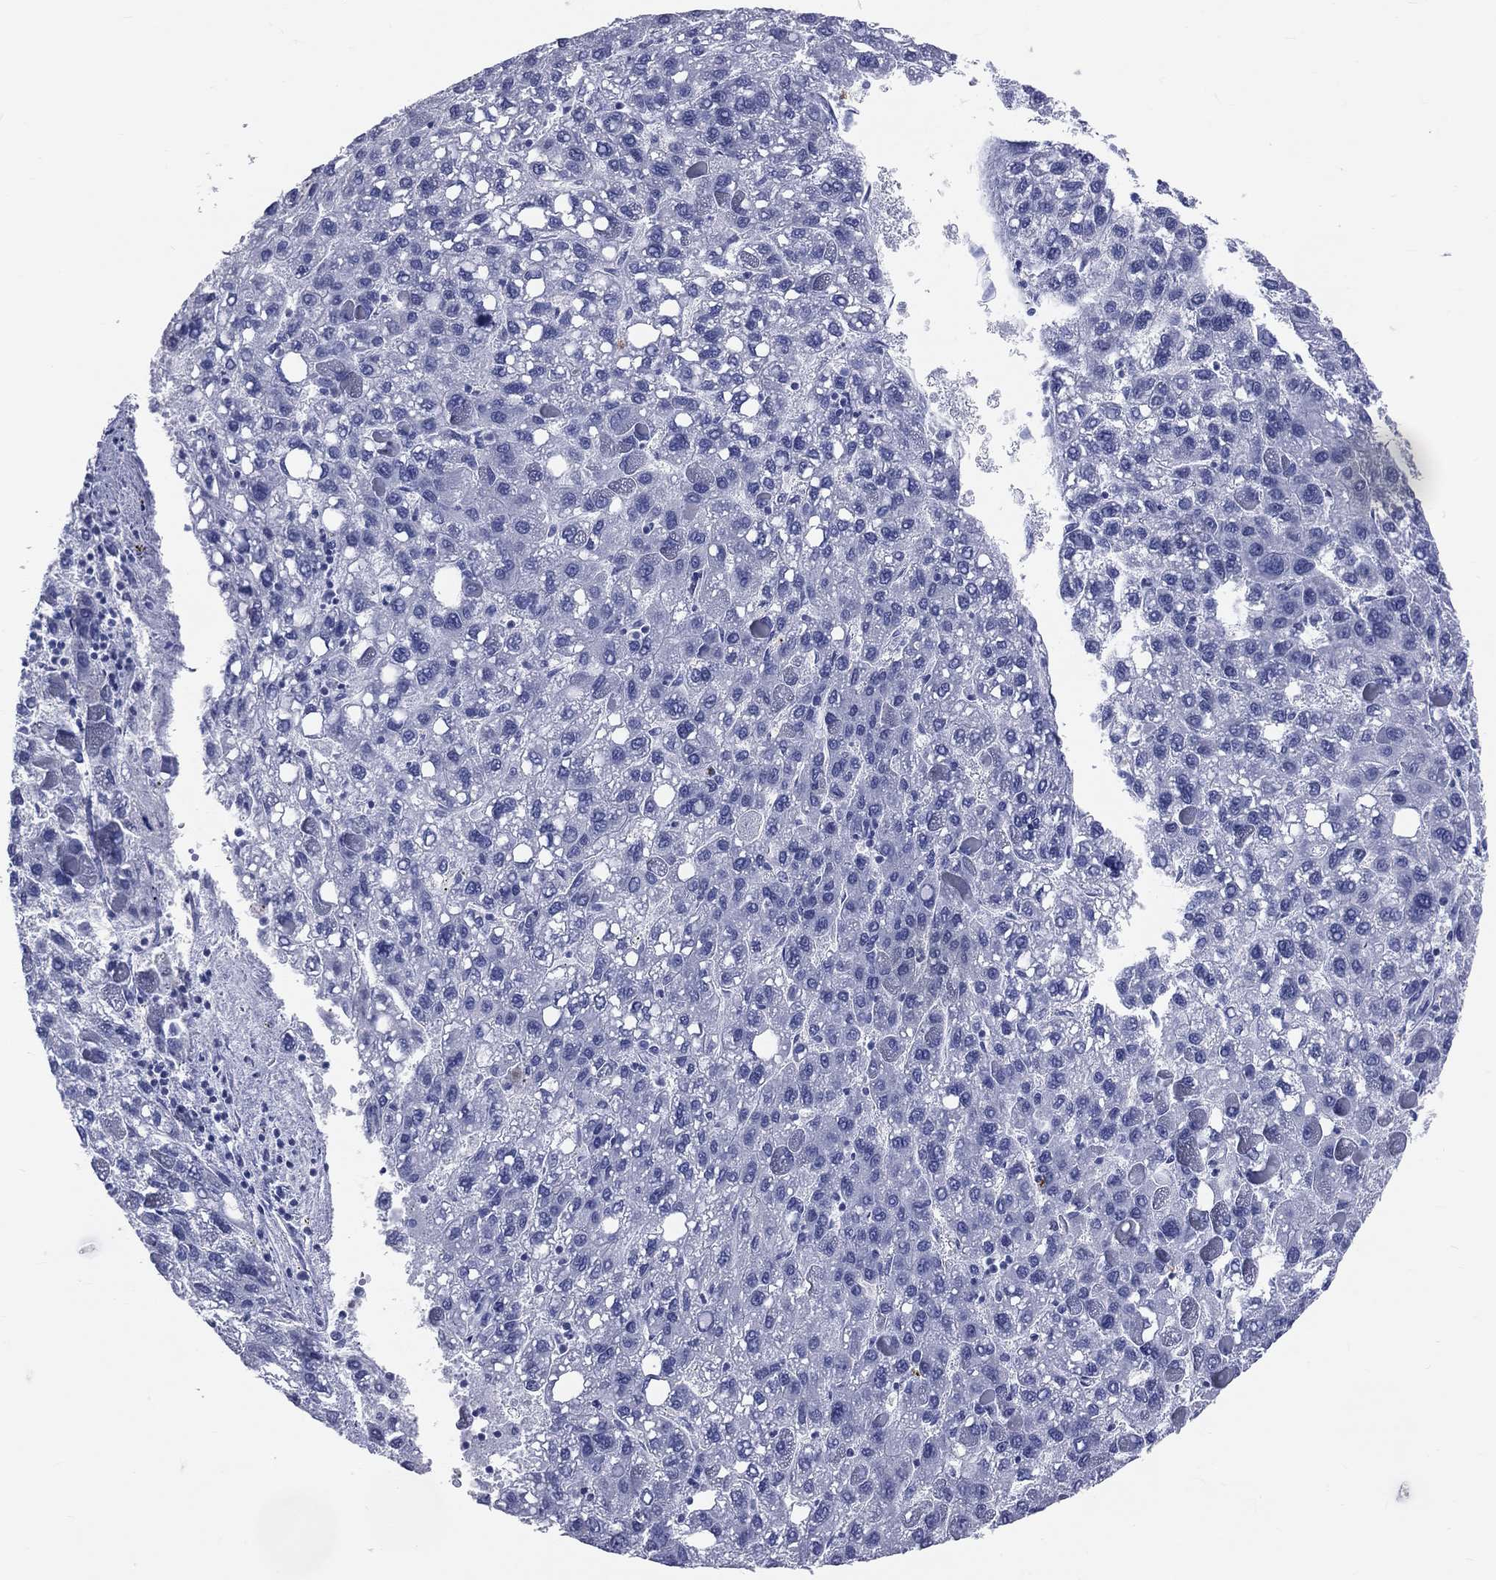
{"staining": {"intensity": "negative", "quantity": "none", "location": "none"}, "tissue": "liver cancer", "cell_type": "Tumor cells", "image_type": "cancer", "snomed": [{"axis": "morphology", "description": "Carcinoma, Hepatocellular, NOS"}, {"axis": "topography", "description": "Liver"}], "caption": "Immunohistochemical staining of human hepatocellular carcinoma (liver) shows no significant positivity in tumor cells. (Immunohistochemistry, brightfield microscopy, high magnification).", "gene": "PGLYRP1", "patient": {"sex": "female", "age": 82}}